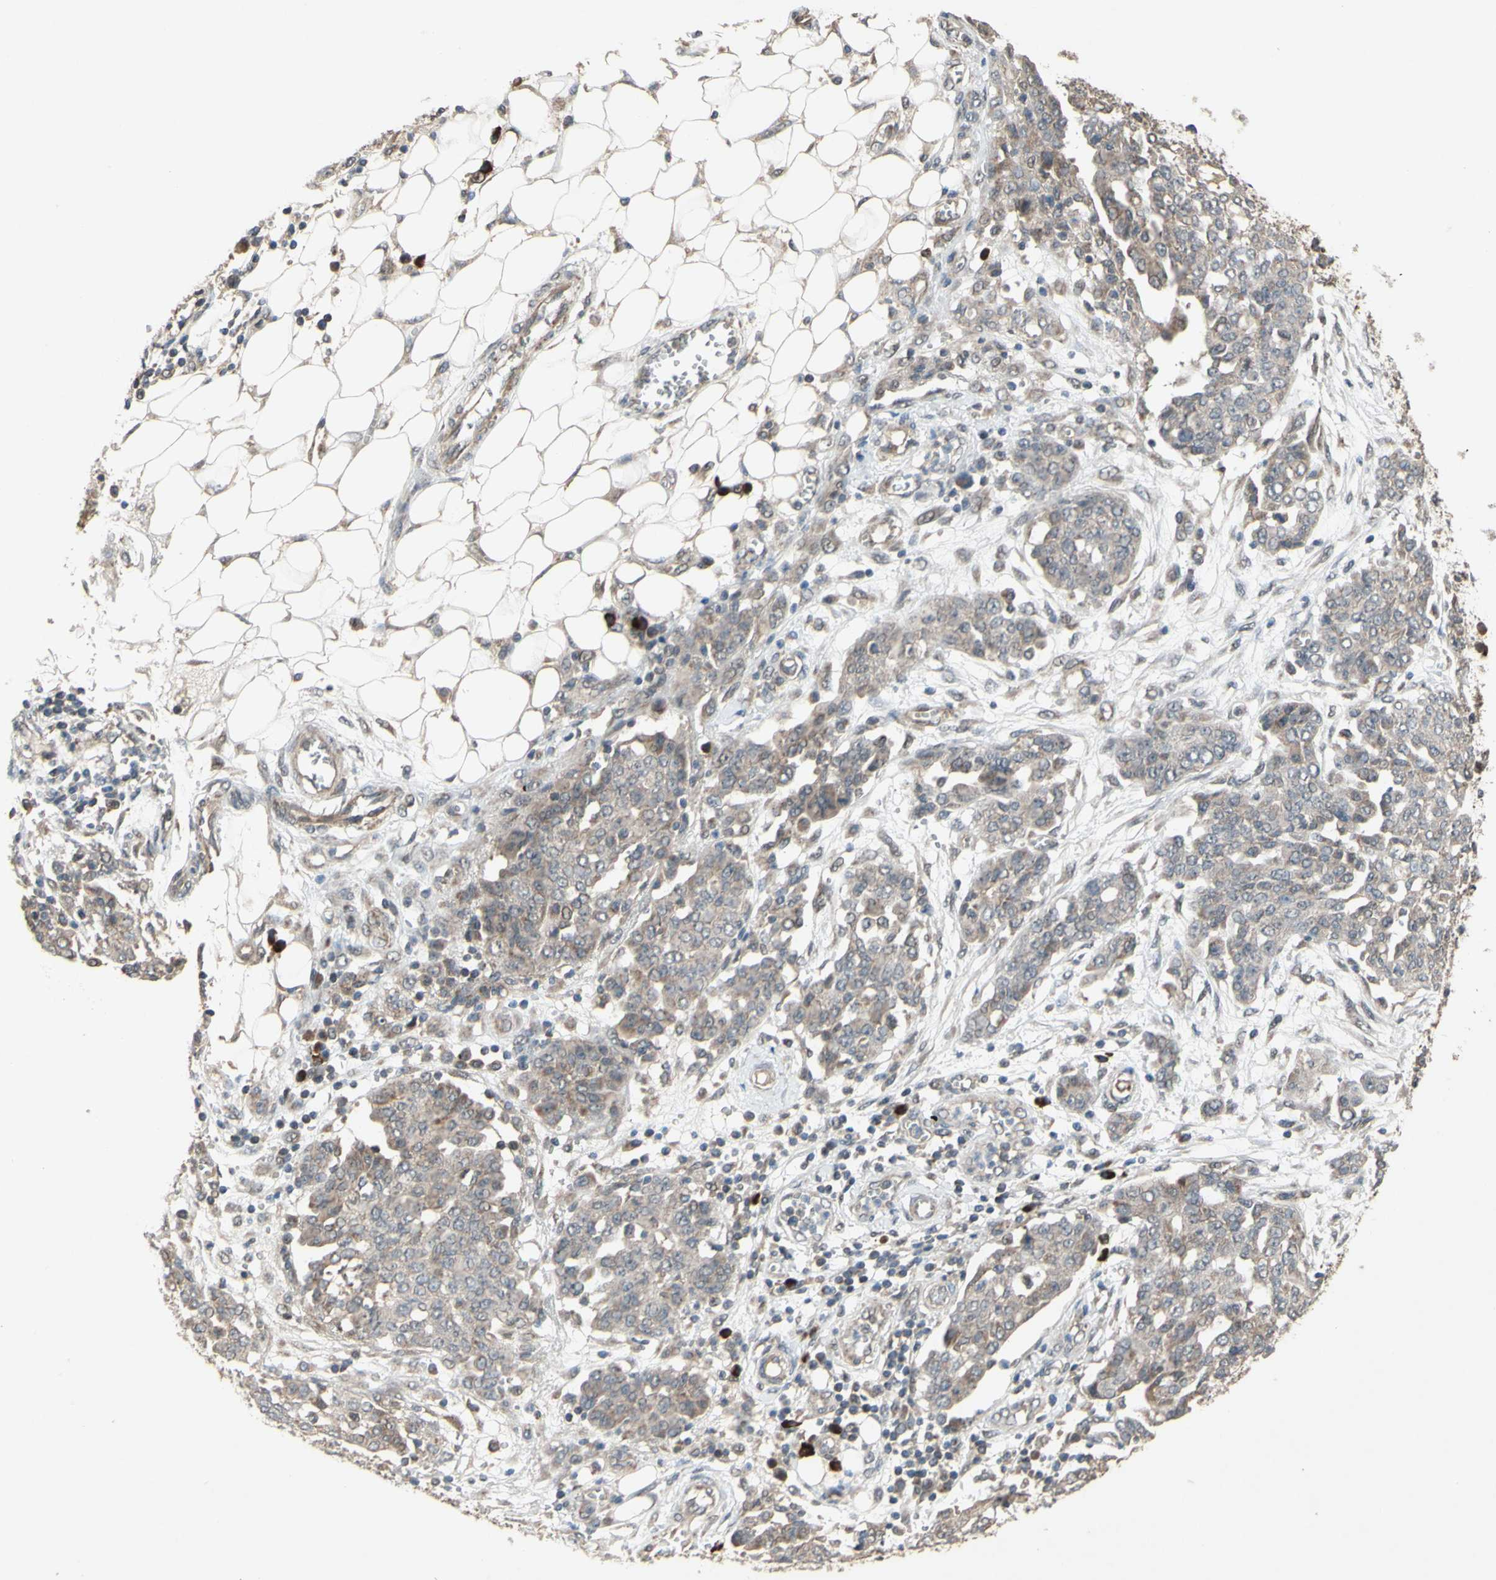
{"staining": {"intensity": "weak", "quantity": ">75%", "location": "cytoplasmic/membranous"}, "tissue": "ovarian cancer", "cell_type": "Tumor cells", "image_type": "cancer", "snomed": [{"axis": "morphology", "description": "Cystadenocarcinoma, serous, NOS"}, {"axis": "topography", "description": "Soft tissue"}, {"axis": "topography", "description": "Ovary"}], "caption": "This image exhibits IHC staining of ovarian cancer (serous cystadenocarcinoma), with low weak cytoplasmic/membranous expression in approximately >75% of tumor cells.", "gene": "CD164", "patient": {"sex": "female", "age": 57}}